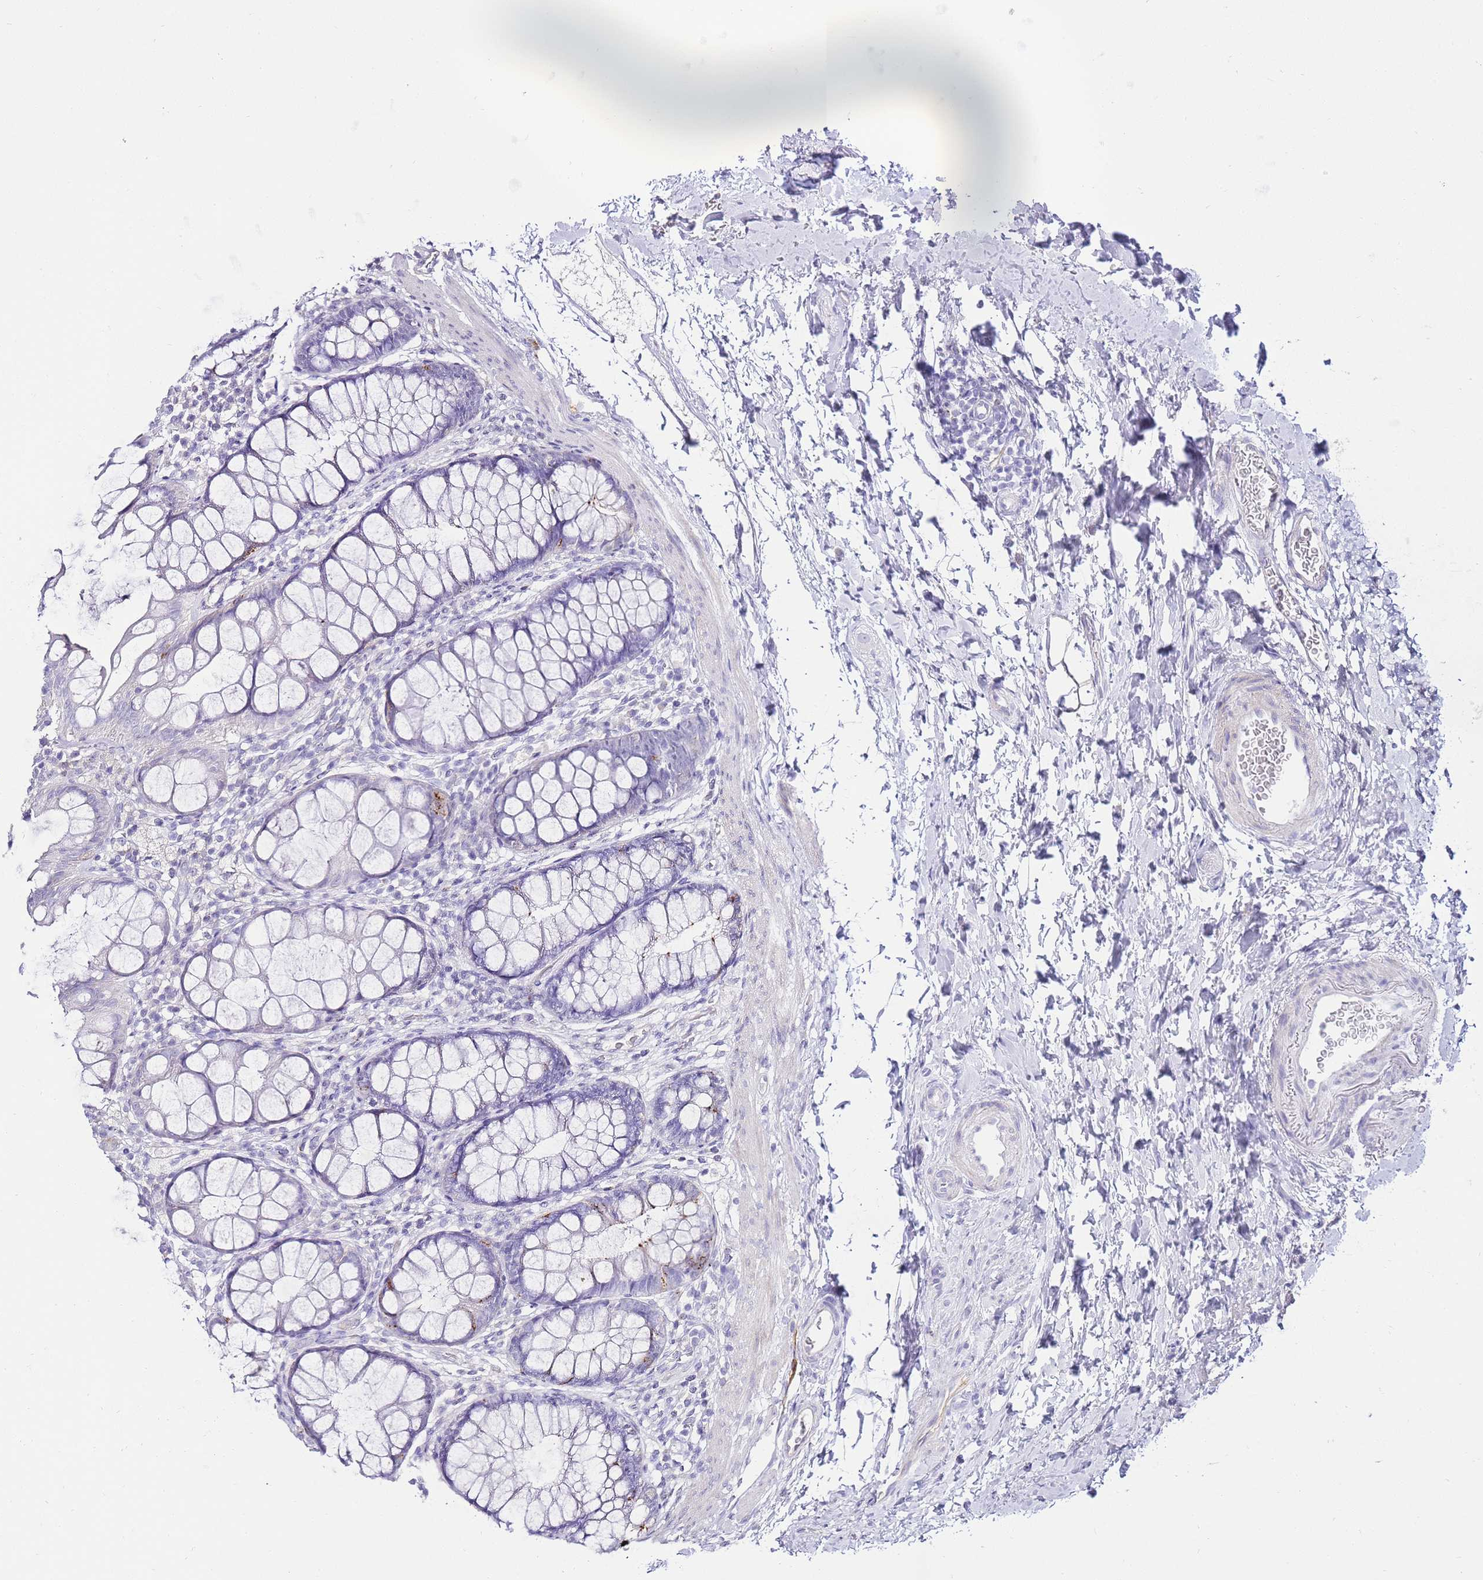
{"staining": {"intensity": "negative", "quantity": "none", "location": "none"}, "tissue": "colon", "cell_type": "Endothelial cells", "image_type": "normal", "snomed": [{"axis": "morphology", "description": "Normal tissue, NOS"}, {"axis": "topography", "description": "Colon"}], "caption": "A high-resolution image shows IHC staining of benign colon, which shows no significant staining in endothelial cells.", "gene": "DPP4", "patient": {"sex": "female", "age": 62}}